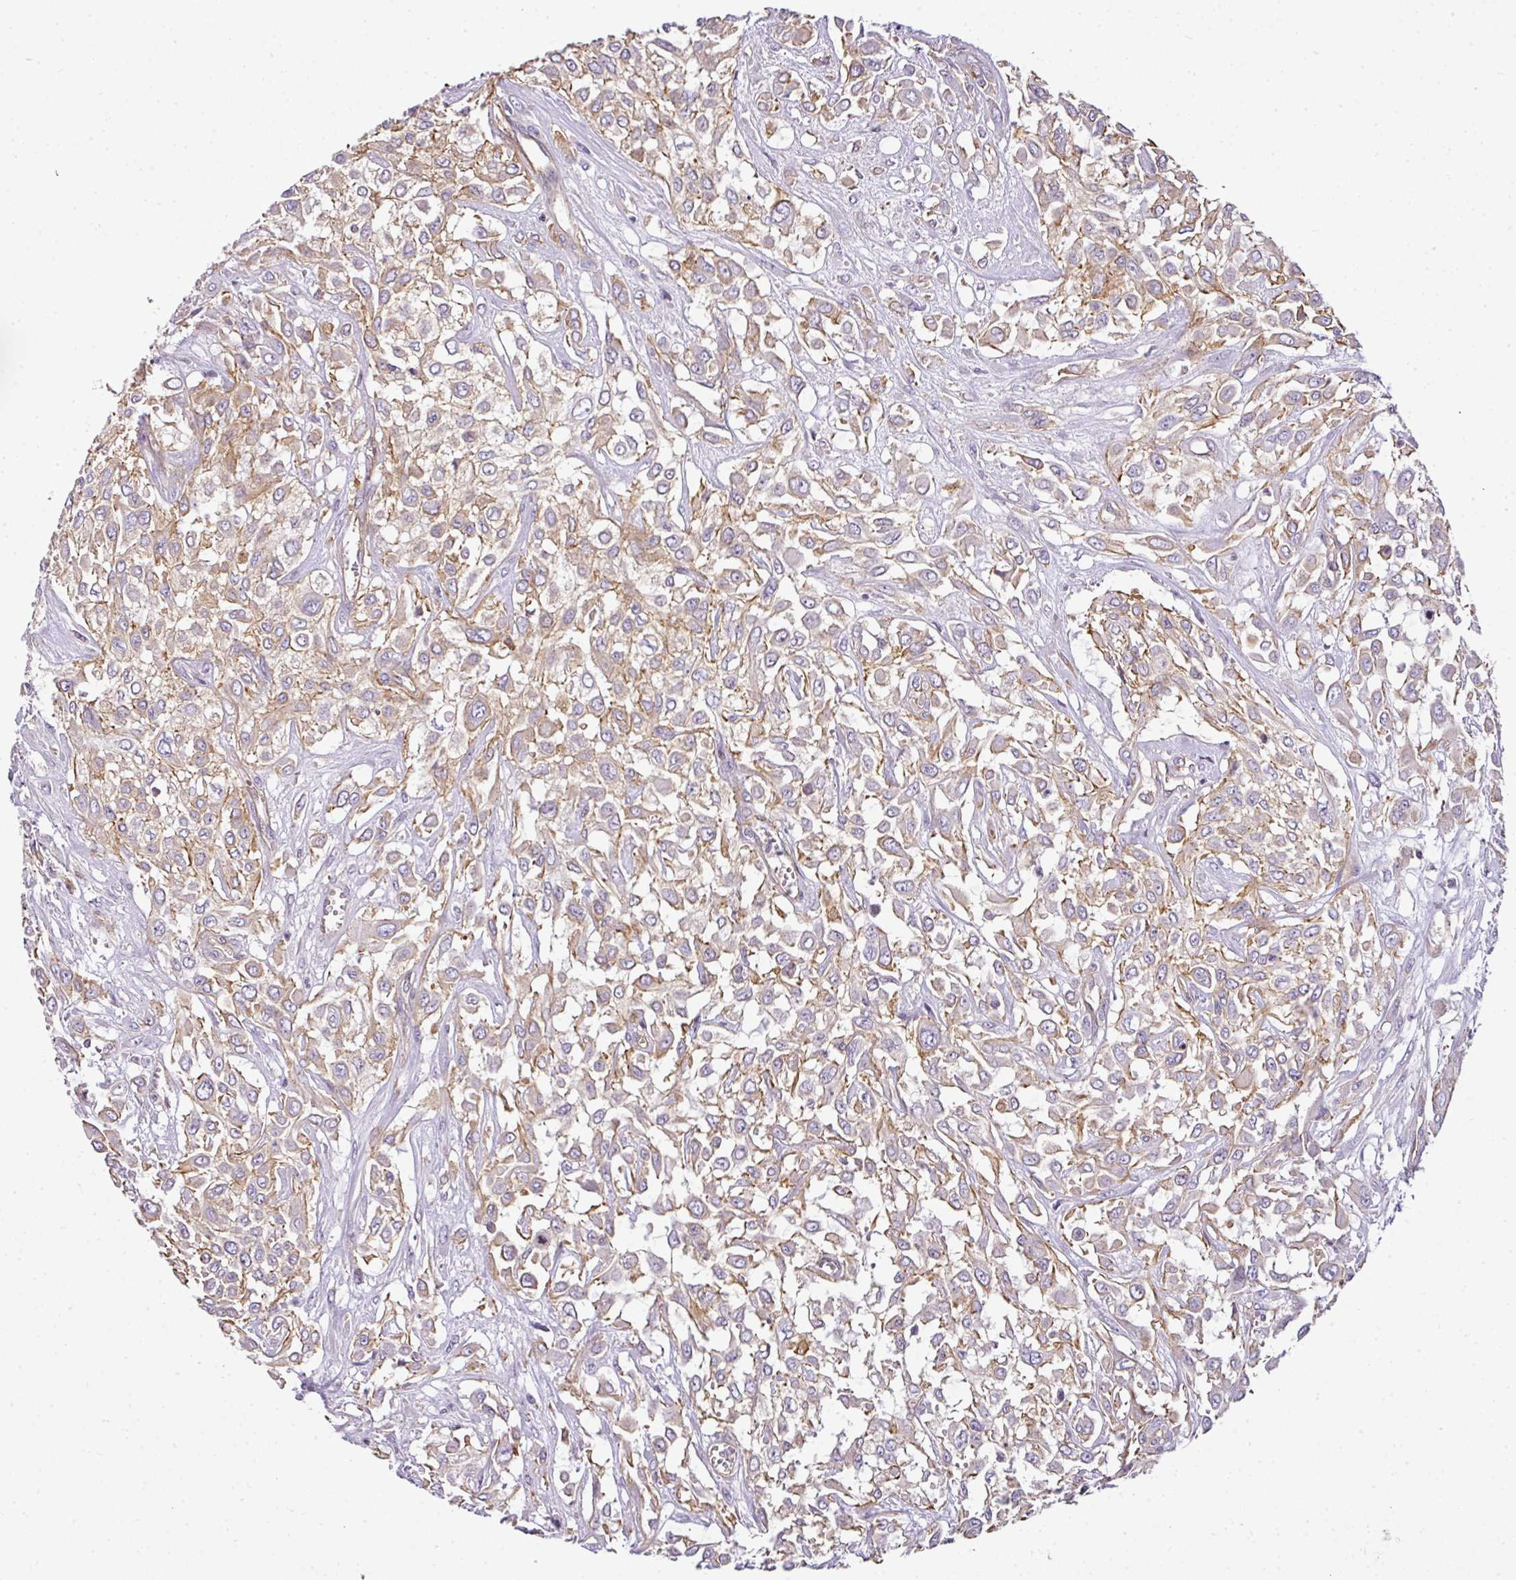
{"staining": {"intensity": "moderate", "quantity": "25%-75%", "location": "cytoplasmic/membranous"}, "tissue": "urothelial cancer", "cell_type": "Tumor cells", "image_type": "cancer", "snomed": [{"axis": "morphology", "description": "Urothelial carcinoma, High grade"}, {"axis": "topography", "description": "Urinary bladder"}], "caption": "Immunohistochemistry (IHC) micrograph of high-grade urothelial carcinoma stained for a protein (brown), which shows medium levels of moderate cytoplasmic/membranous staining in approximately 25%-75% of tumor cells.", "gene": "OR11H4", "patient": {"sex": "male", "age": 57}}